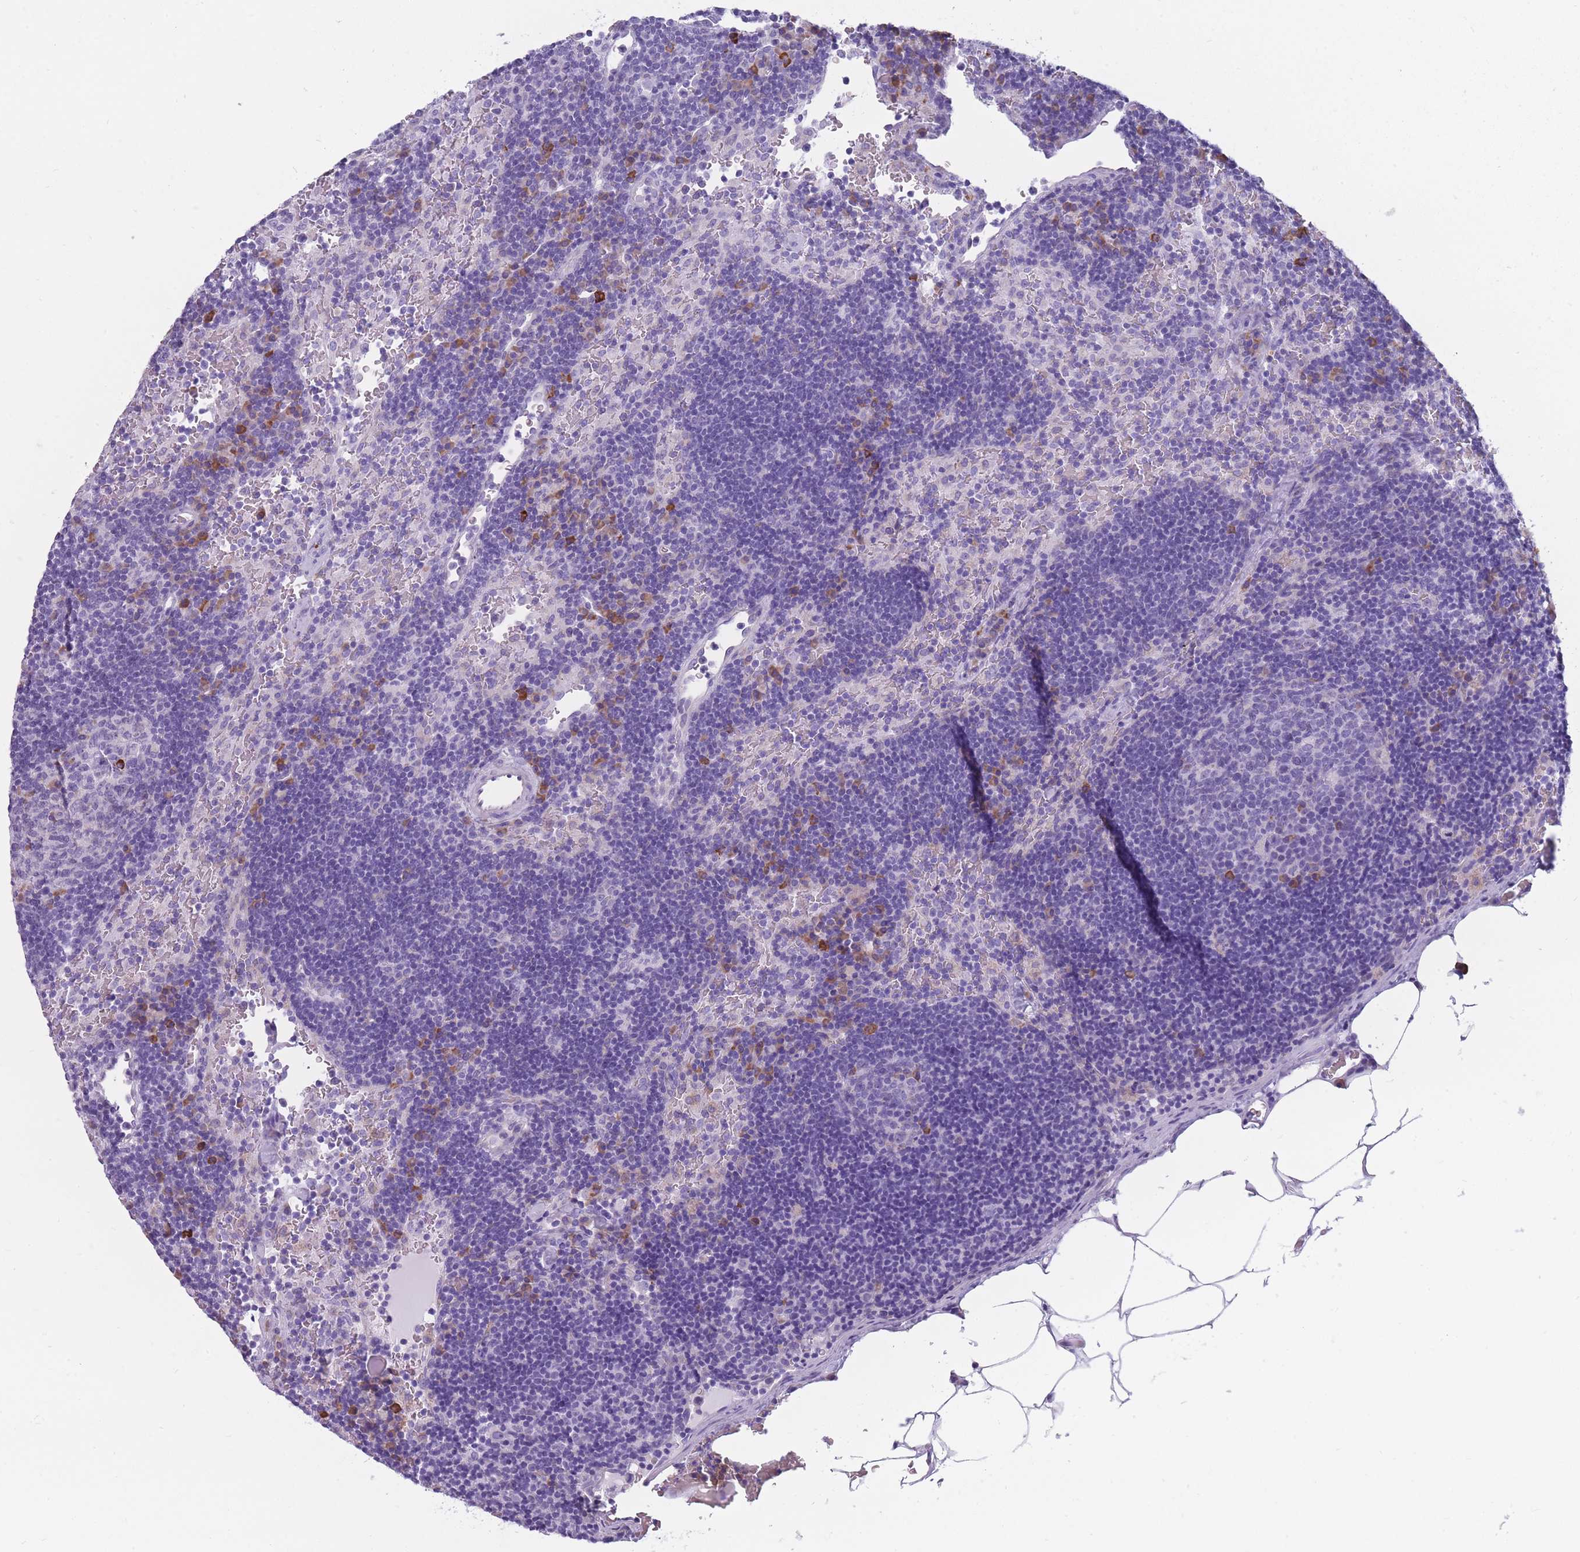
{"staining": {"intensity": "negative", "quantity": "none", "location": "none"}, "tissue": "lymph node", "cell_type": "Germinal center cells", "image_type": "normal", "snomed": [{"axis": "morphology", "description": "Normal tissue, NOS"}, {"axis": "topography", "description": "Lymph node"}], "caption": "Immunohistochemical staining of benign human lymph node demonstrates no significant expression in germinal center cells.", "gene": "XKR8", "patient": {"sex": "male", "age": 62}}